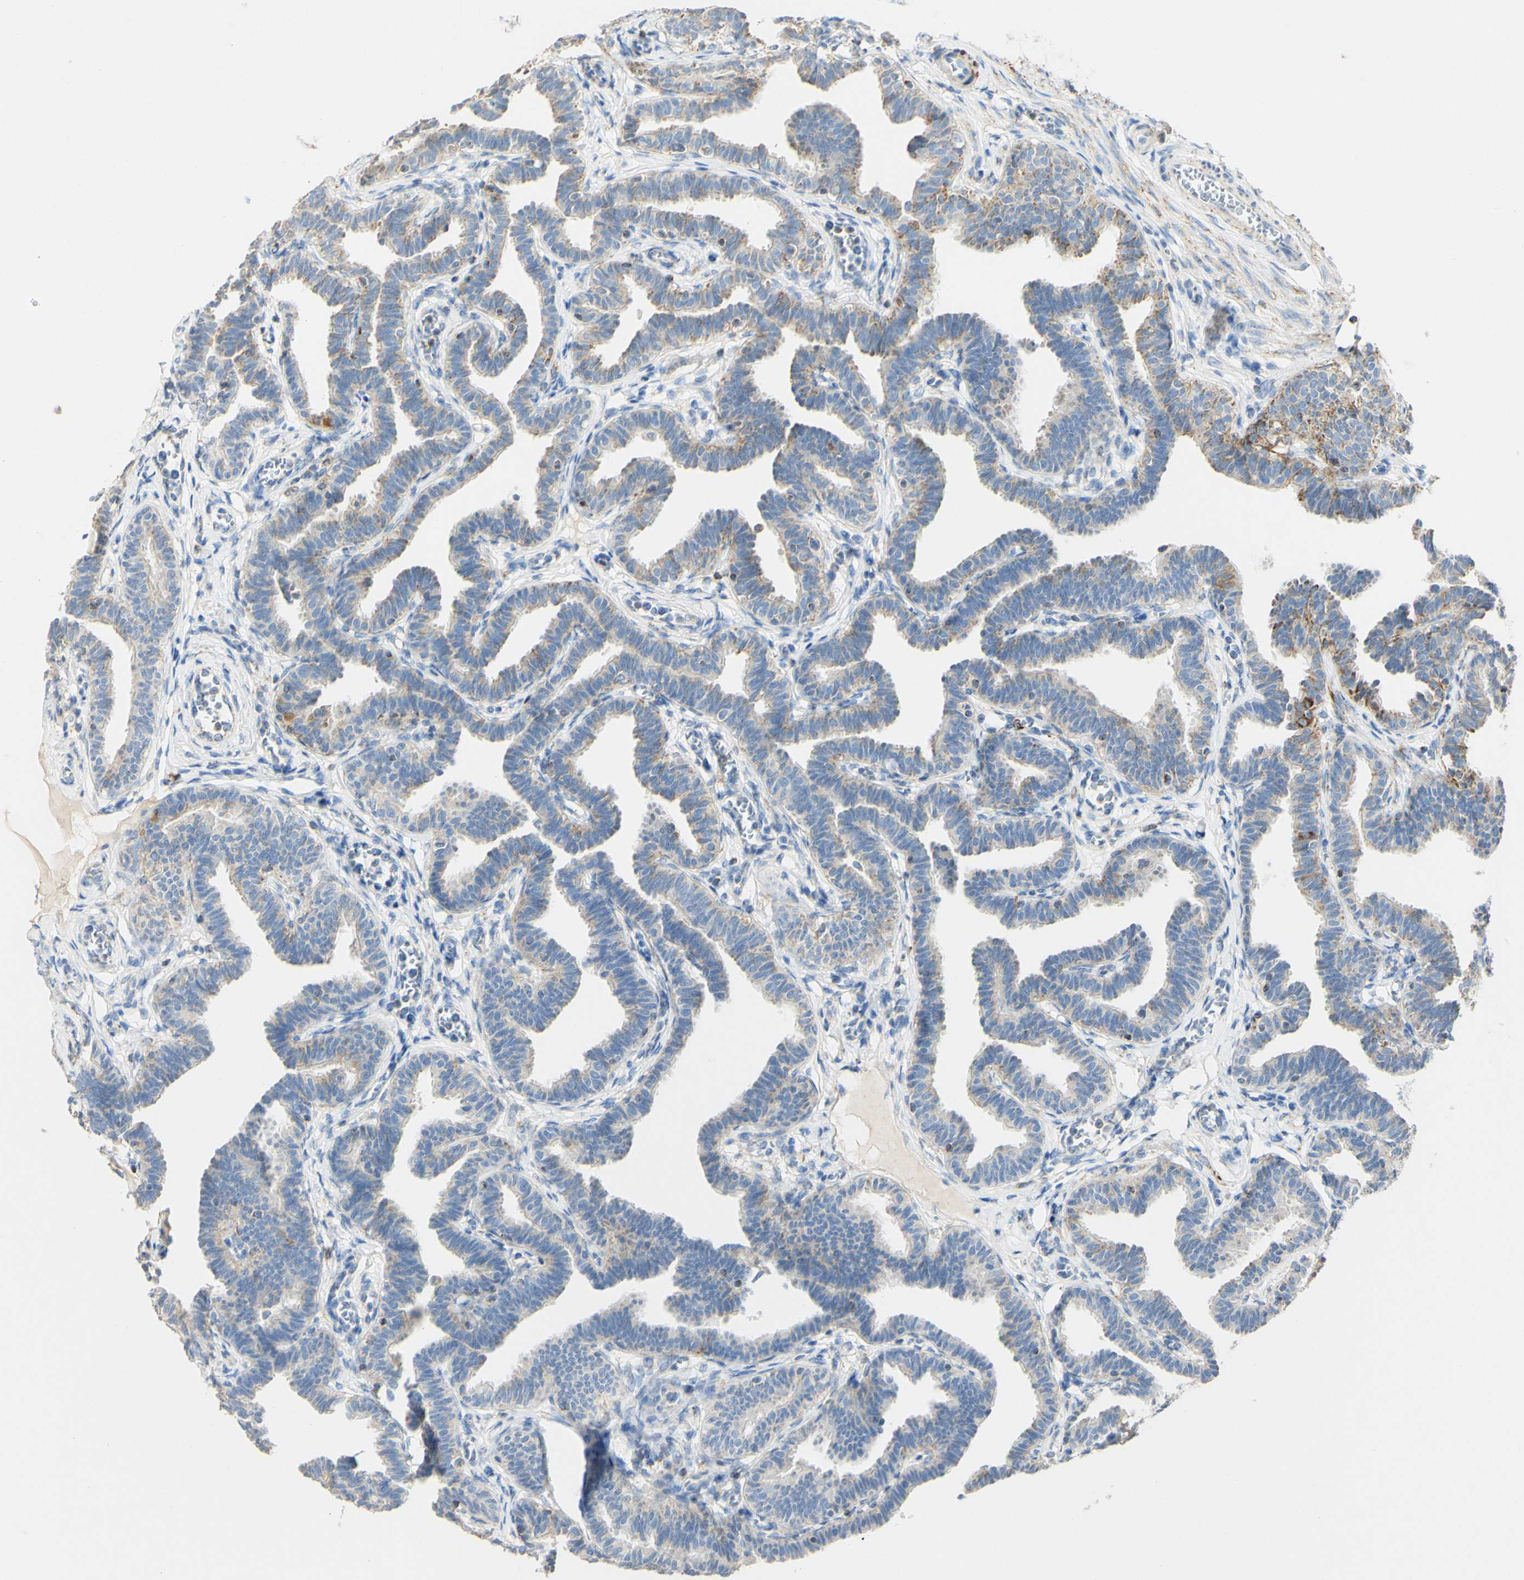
{"staining": {"intensity": "weak", "quantity": ">75%", "location": "cytoplasmic/membranous"}, "tissue": "fallopian tube", "cell_type": "Glandular cells", "image_type": "normal", "snomed": [{"axis": "morphology", "description": "Normal tissue, NOS"}, {"axis": "topography", "description": "Fallopian tube"}, {"axis": "topography", "description": "Ovary"}], "caption": "Human fallopian tube stained with a brown dye displays weak cytoplasmic/membranous positive staining in about >75% of glandular cells.", "gene": "OXCT1", "patient": {"sex": "female", "age": 23}}